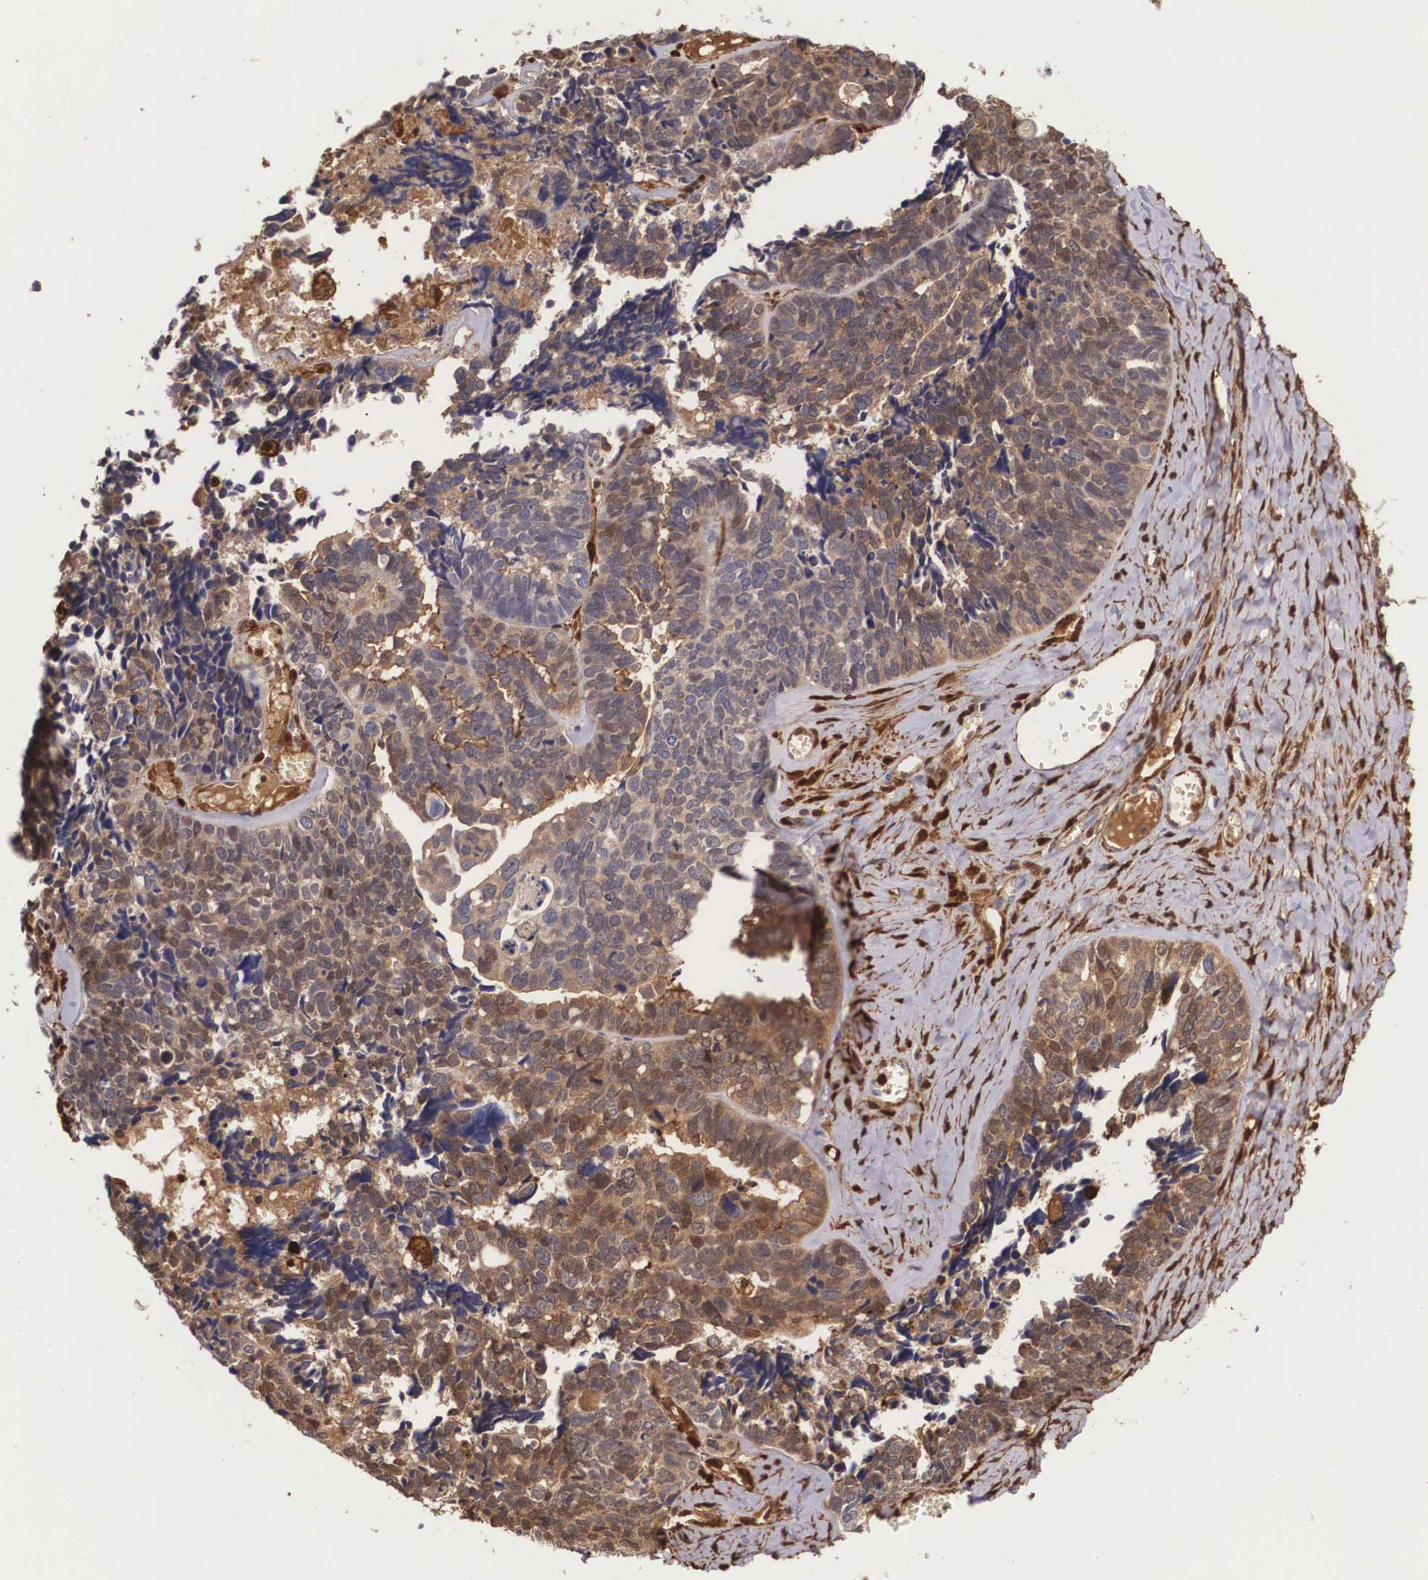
{"staining": {"intensity": "moderate", "quantity": ">75%", "location": "cytoplasmic/membranous"}, "tissue": "ovarian cancer", "cell_type": "Tumor cells", "image_type": "cancer", "snomed": [{"axis": "morphology", "description": "Cystadenocarcinoma, serous, NOS"}, {"axis": "topography", "description": "Ovary"}], "caption": "A histopathology image of ovarian cancer stained for a protein displays moderate cytoplasmic/membranous brown staining in tumor cells. The staining was performed using DAB (3,3'-diaminobenzidine) to visualize the protein expression in brown, while the nuclei were stained in blue with hematoxylin (Magnification: 20x).", "gene": "LGALS1", "patient": {"sex": "female", "age": 77}}